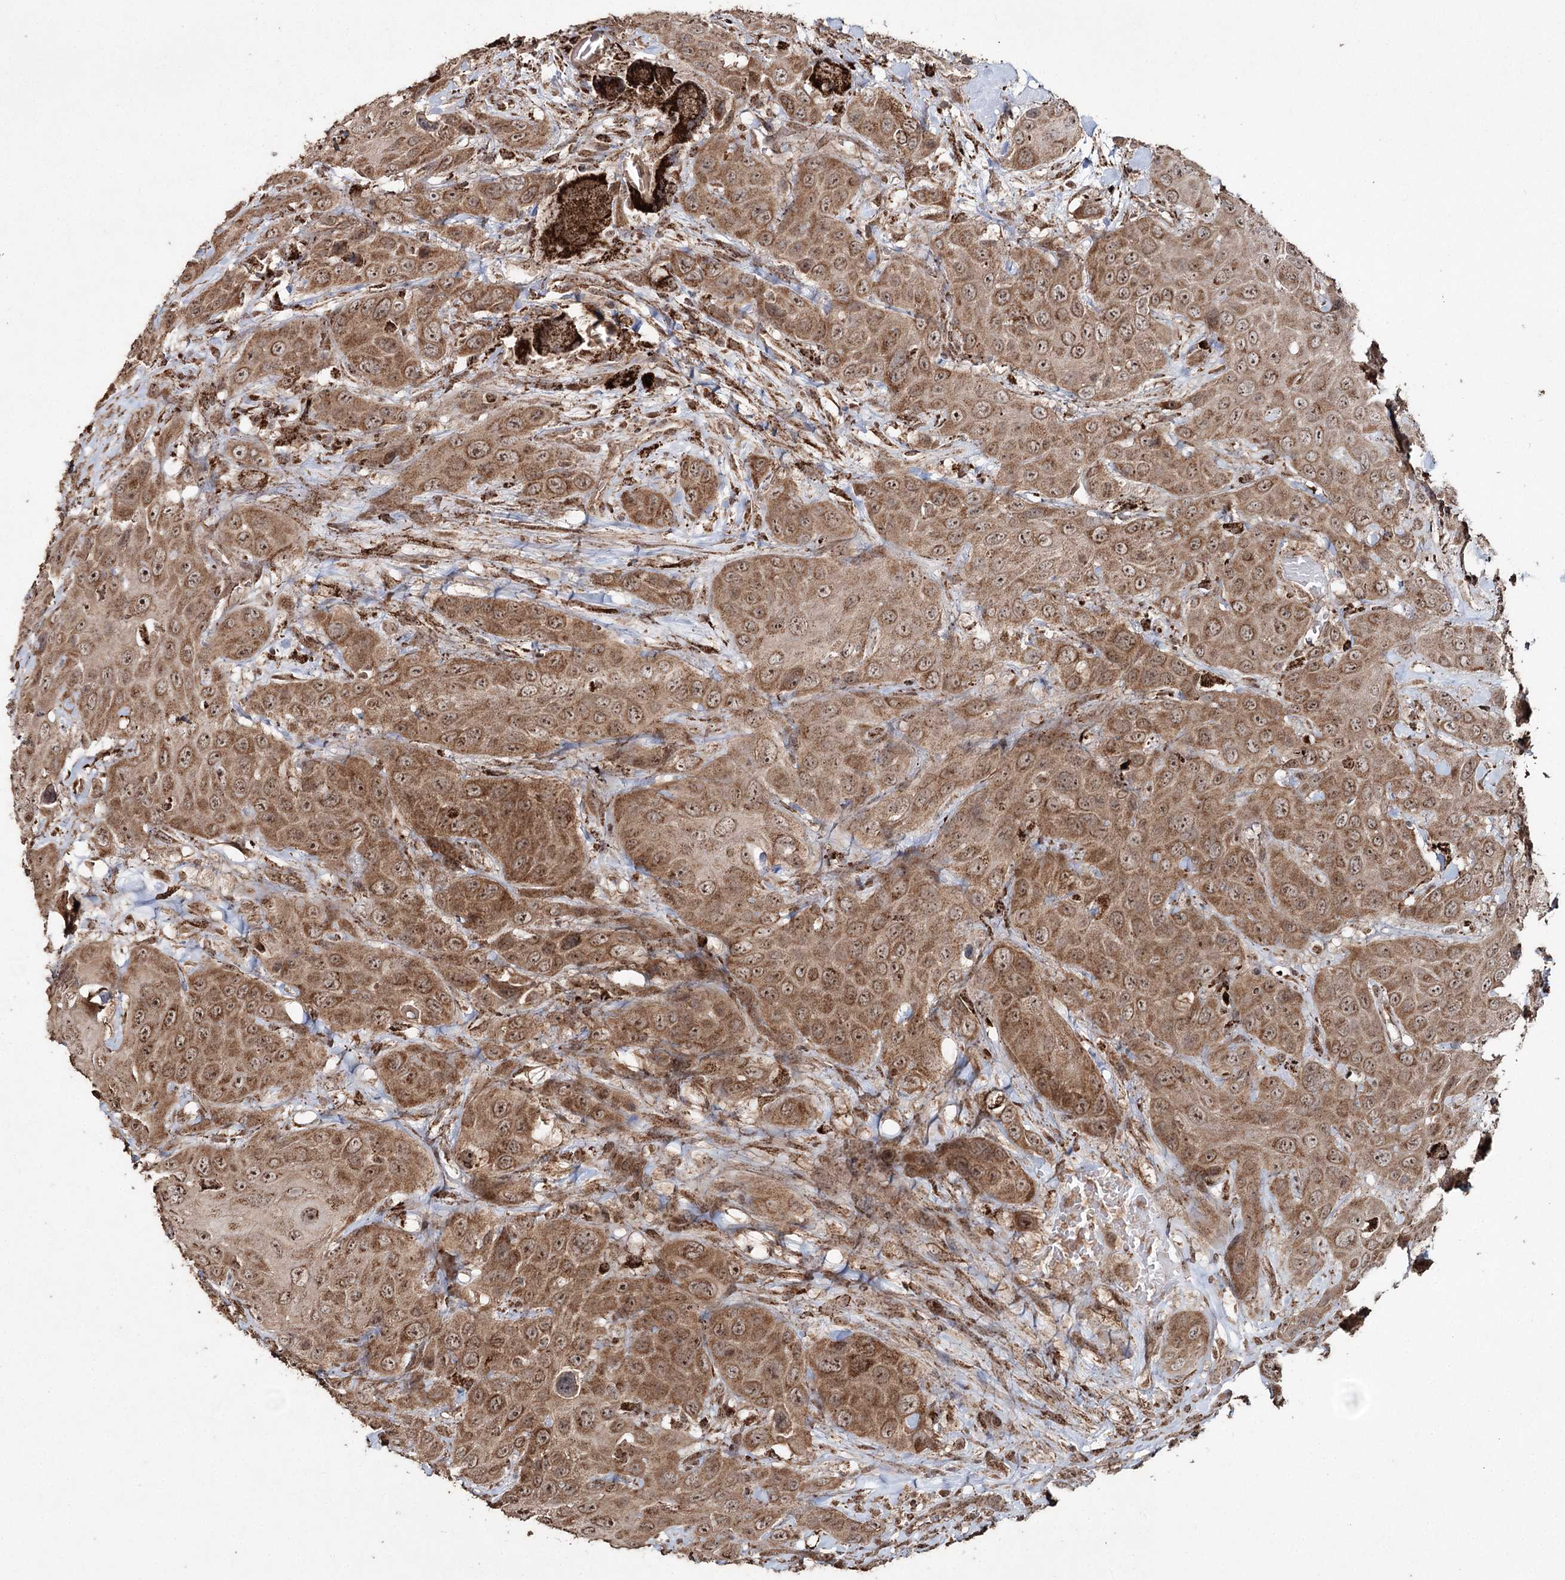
{"staining": {"intensity": "moderate", "quantity": ">75%", "location": "cytoplasmic/membranous,nuclear"}, "tissue": "head and neck cancer", "cell_type": "Tumor cells", "image_type": "cancer", "snomed": [{"axis": "morphology", "description": "Squamous cell carcinoma, NOS"}, {"axis": "topography", "description": "Head-Neck"}], "caption": "Protein expression analysis of head and neck squamous cell carcinoma displays moderate cytoplasmic/membranous and nuclear positivity in approximately >75% of tumor cells.", "gene": "SLF2", "patient": {"sex": "male", "age": 81}}